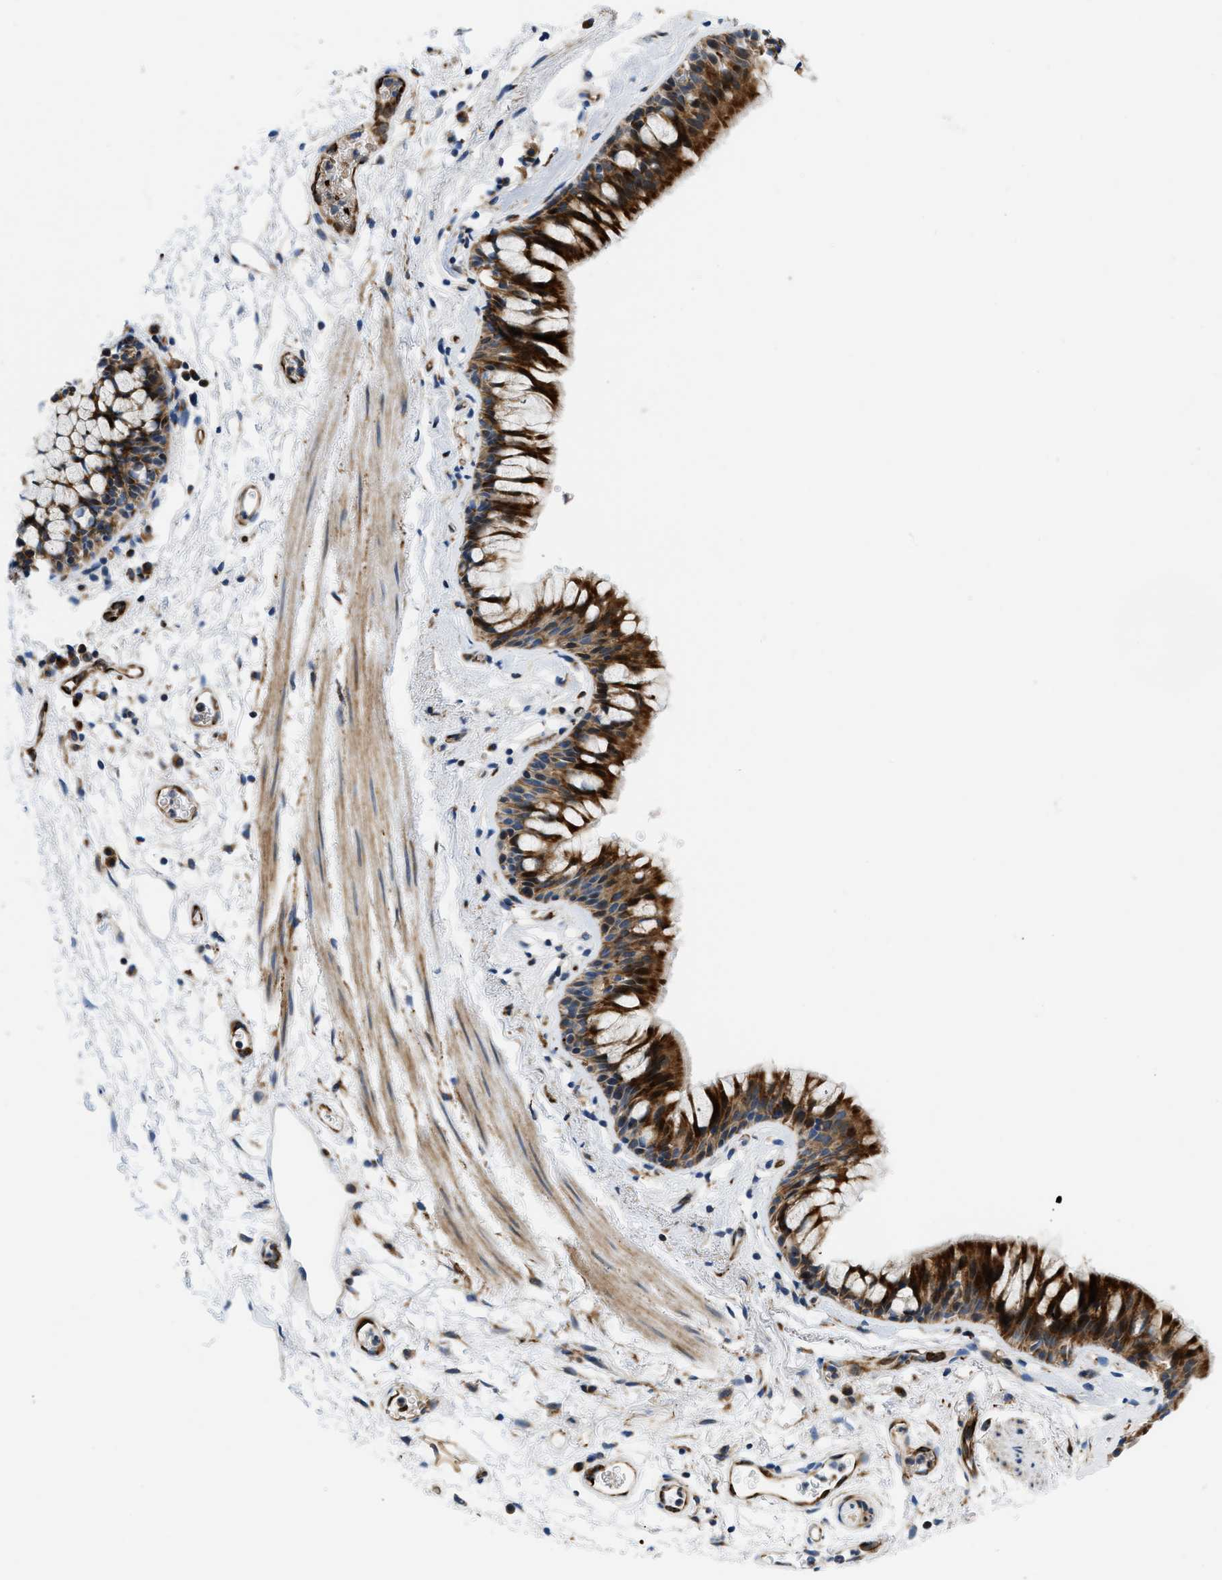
{"staining": {"intensity": "strong", "quantity": "25%-75%", "location": "cytoplasmic/membranous"}, "tissue": "bronchus", "cell_type": "Respiratory epithelial cells", "image_type": "normal", "snomed": [{"axis": "morphology", "description": "Normal tissue, NOS"}, {"axis": "topography", "description": "Cartilage tissue"}, {"axis": "topography", "description": "Bronchus"}], "caption": "Immunohistochemical staining of normal bronchus reveals 25%-75% levels of strong cytoplasmic/membranous protein staining in approximately 25%-75% of respiratory epithelial cells. The staining was performed using DAB, with brown indicating positive protein expression. Nuclei are stained blue with hematoxylin.", "gene": "ZNF831", "patient": {"sex": "female", "age": 53}}